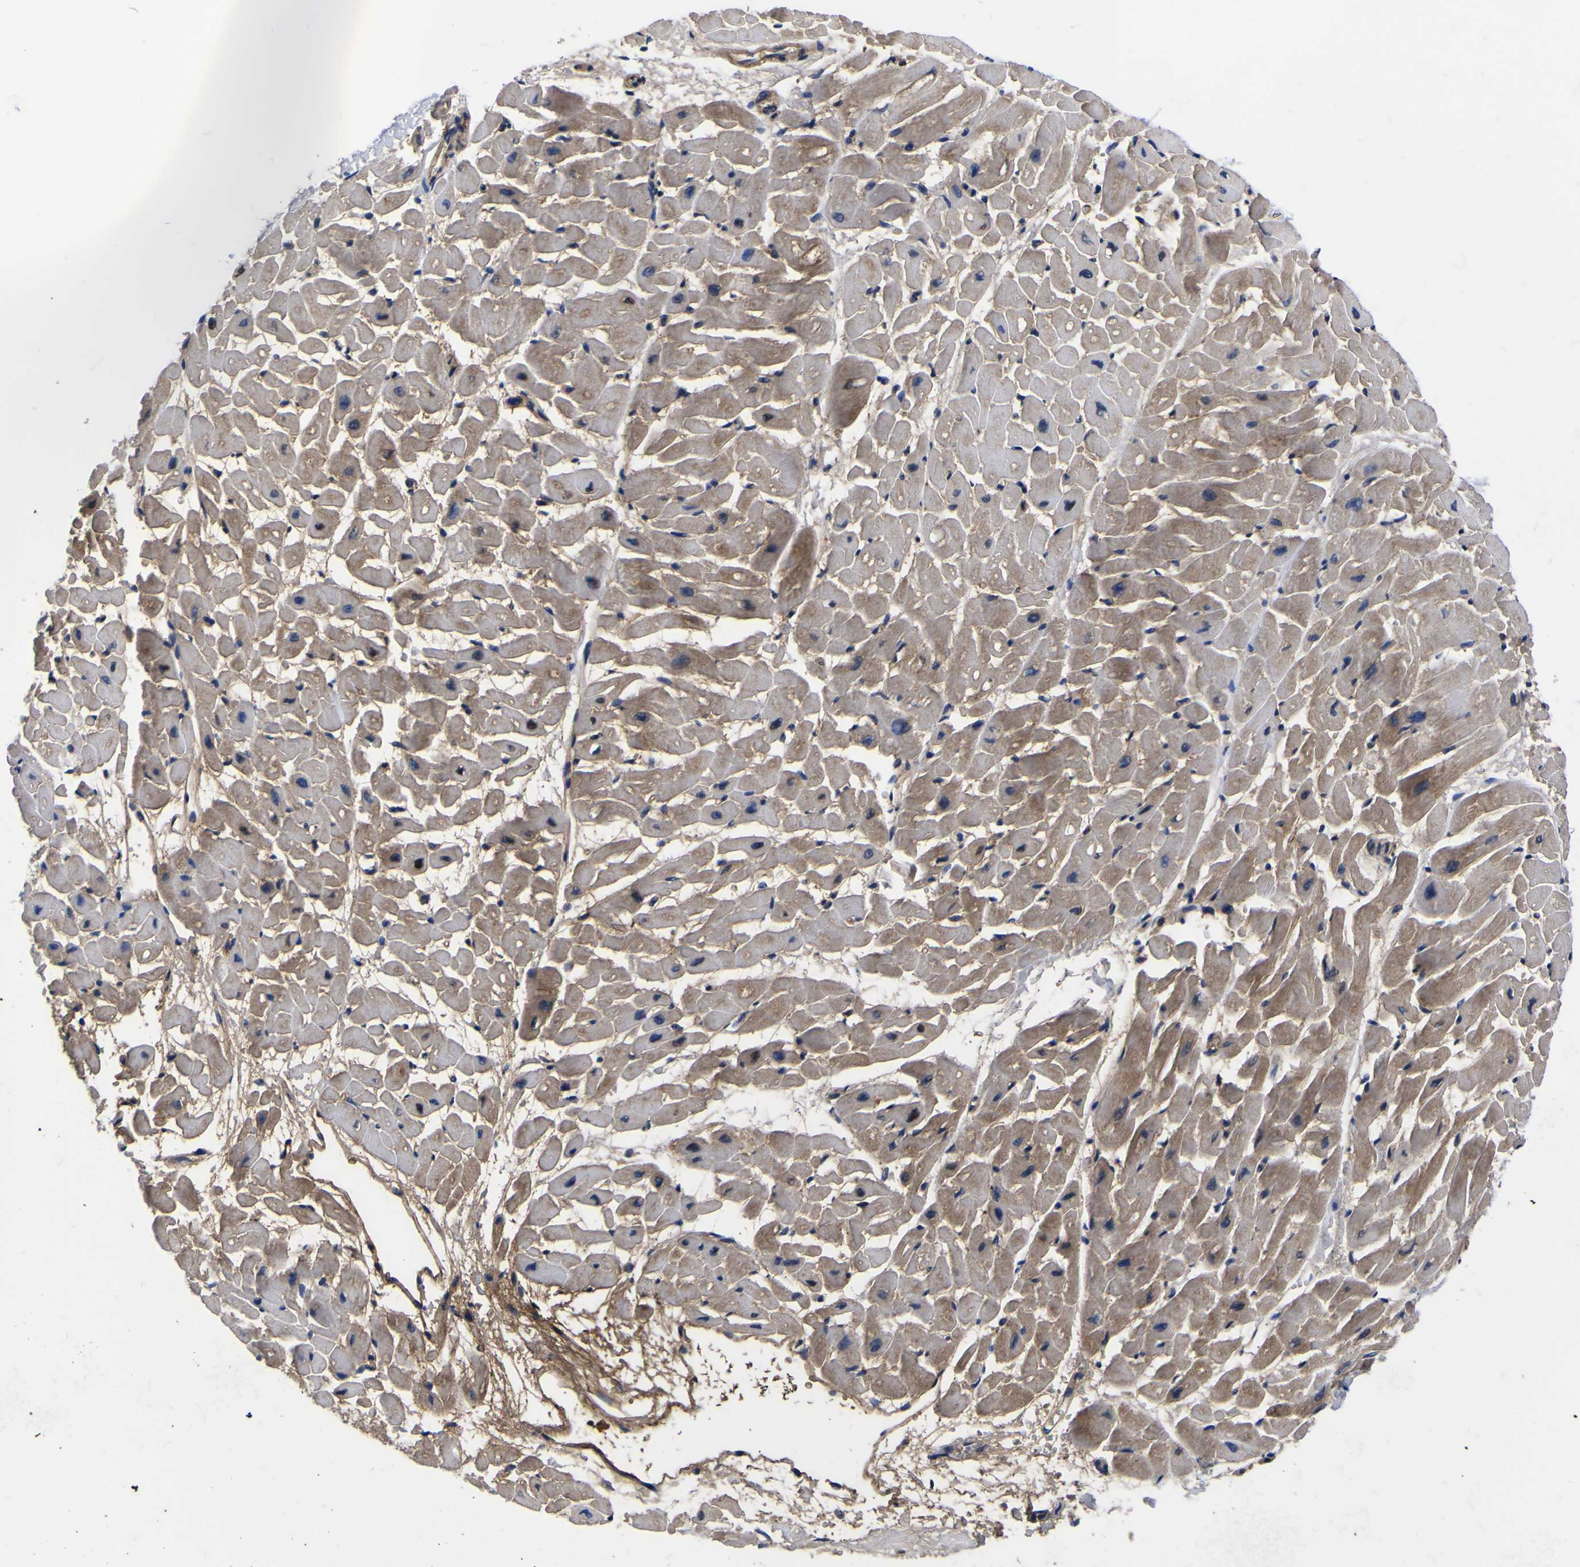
{"staining": {"intensity": "moderate", "quantity": ">75%", "location": "cytoplasmic/membranous"}, "tissue": "heart muscle", "cell_type": "Cardiomyocytes", "image_type": "normal", "snomed": [{"axis": "morphology", "description": "Normal tissue, NOS"}, {"axis": "topography", "description": "Heart"}], "caption": "Immunohistochemistry of normal heart muscle shows medium levels of moderate cytoplasmic/membranous positivity in approximately >75% of cardiomyocytes.", "gene": "FAM110B", "patient": {"sex": "male", "age": 45}}